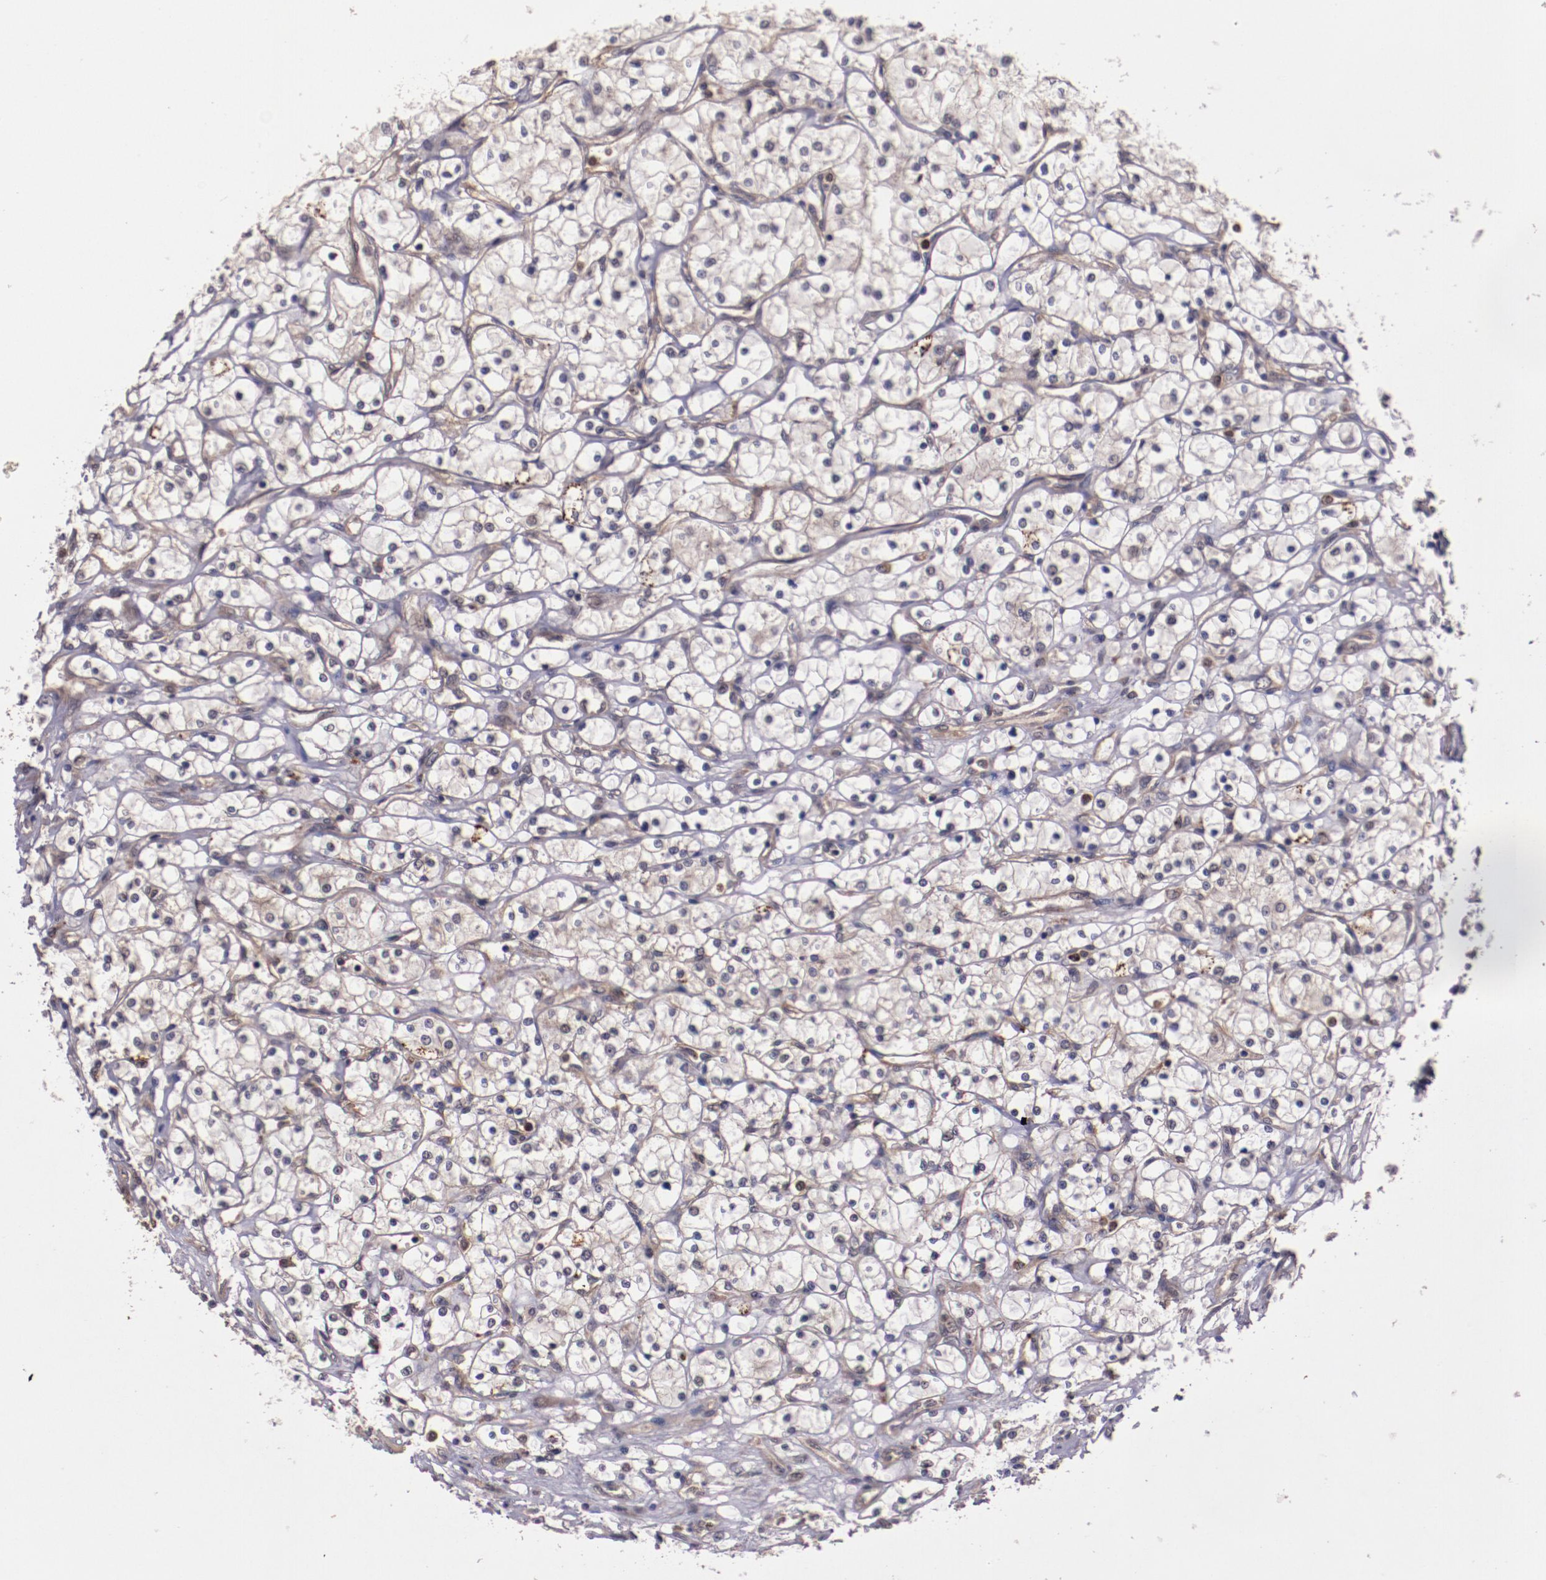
{"staining": {"intensity": "weak", "quantity": "<25%", "location": "cytoplasmic/membranous"}, "tissue": "renal cancer", "cell_type": "Tumor cells", "image_type": "cancer", "snomed": [{"axis": "morphology", "description": "Adenocarcinoma, NOS"}, {"axis": "topography", "description": "Kidney"}], "caption": "Immunohistochemical staining of adenocarcinoma (renal) exhibits no significant expression in tumor cells.", "gene": "FTSJ1", "patient": {"sex": "male", "age": 61}}